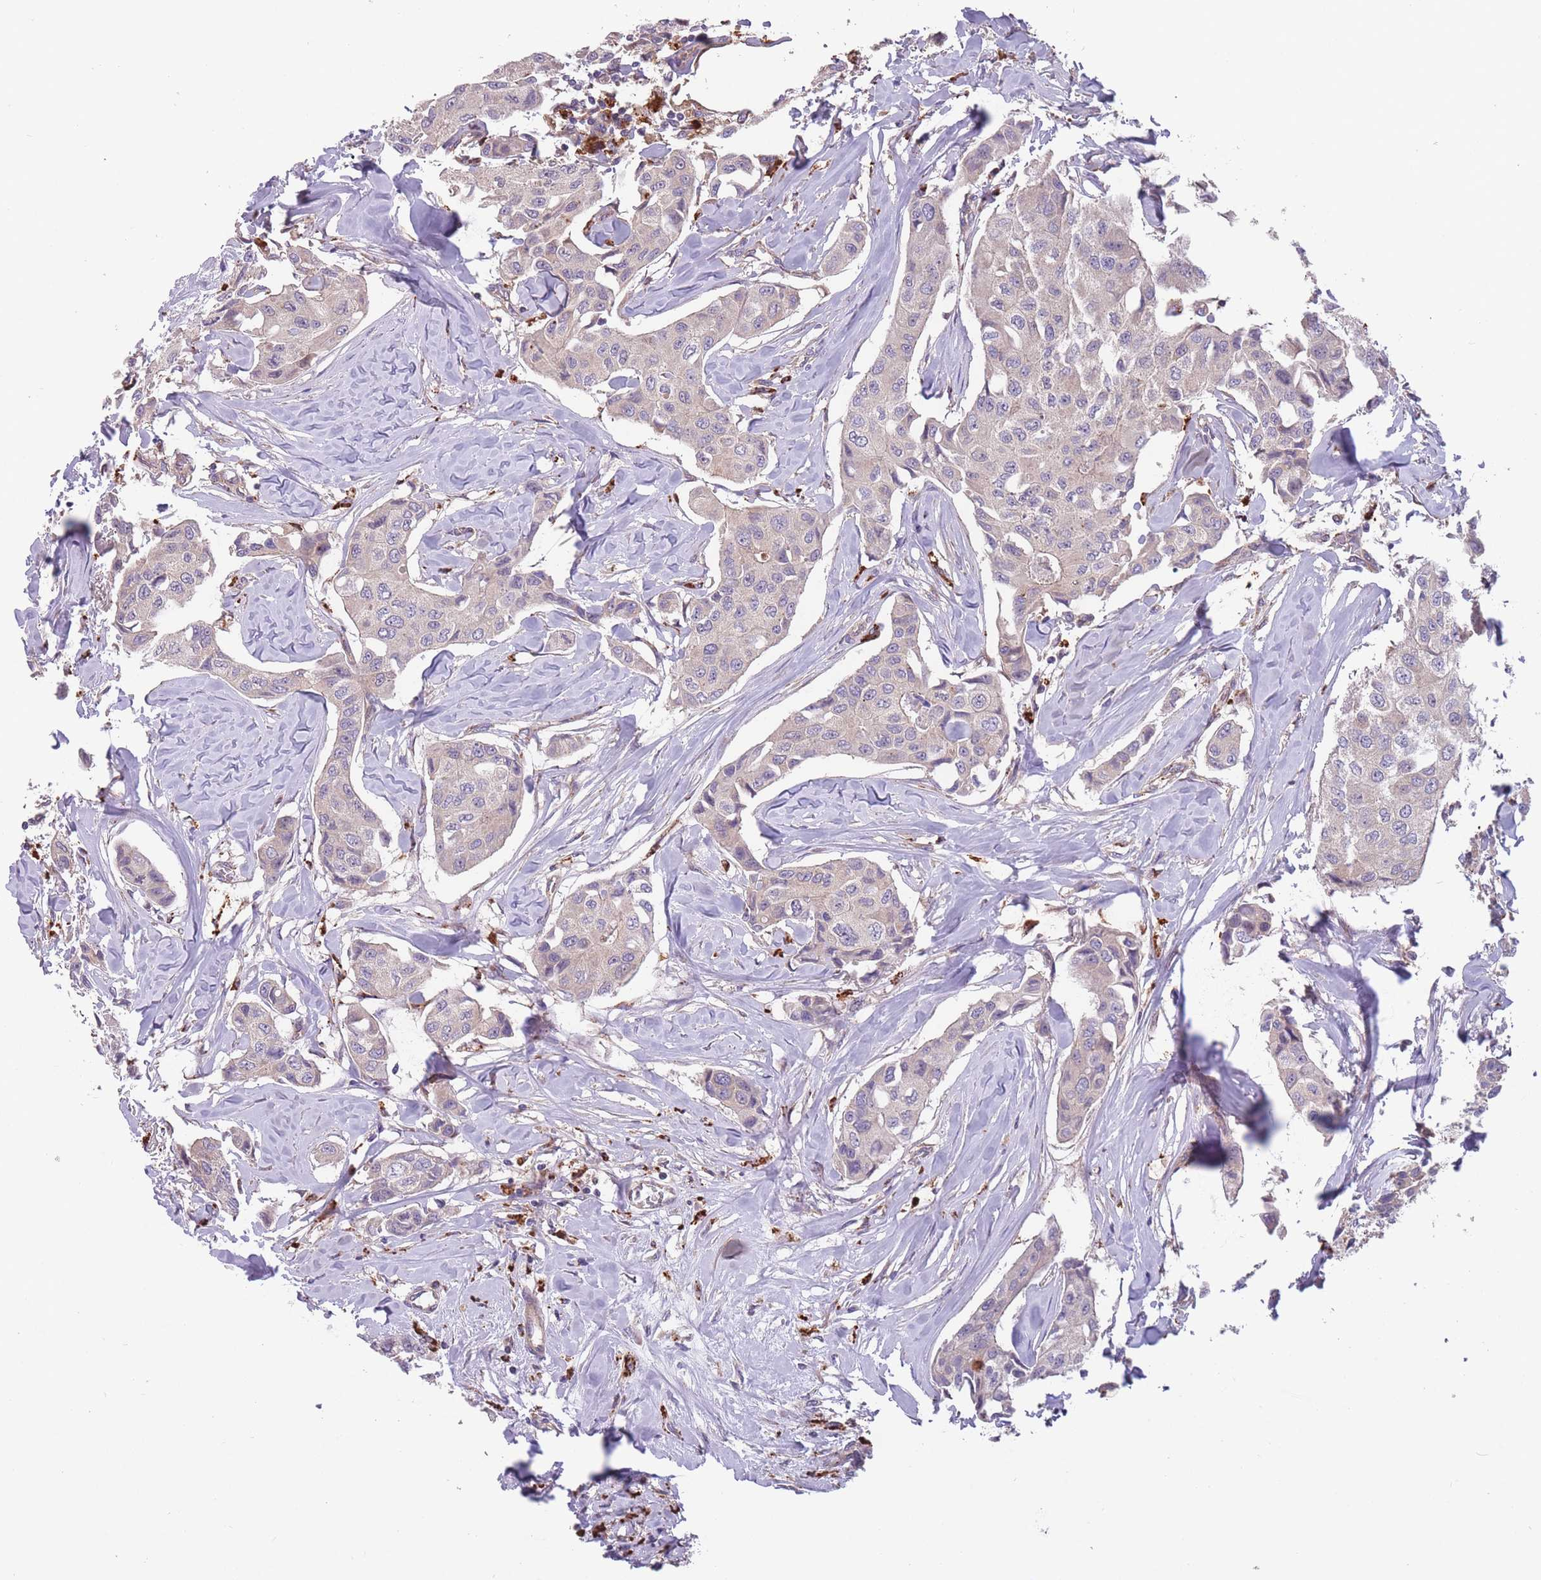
{"staining": {"intensity": "negative", "quantity": "none", "location": "none"}, "tissue": "breast cancer", "cell_type": "Tumor cells", "image_type": "cancer", "snomed": [{"axis": "morphology", "description": "Duct carcinoma"}, {"axis": "topography", "description": "Breast"}], "caption": "Tumor cells show no significant staining in breast invasive ductal carcinoma.", "gene": "ITPKC", "patient": {"sex": "female", "age": 80}}